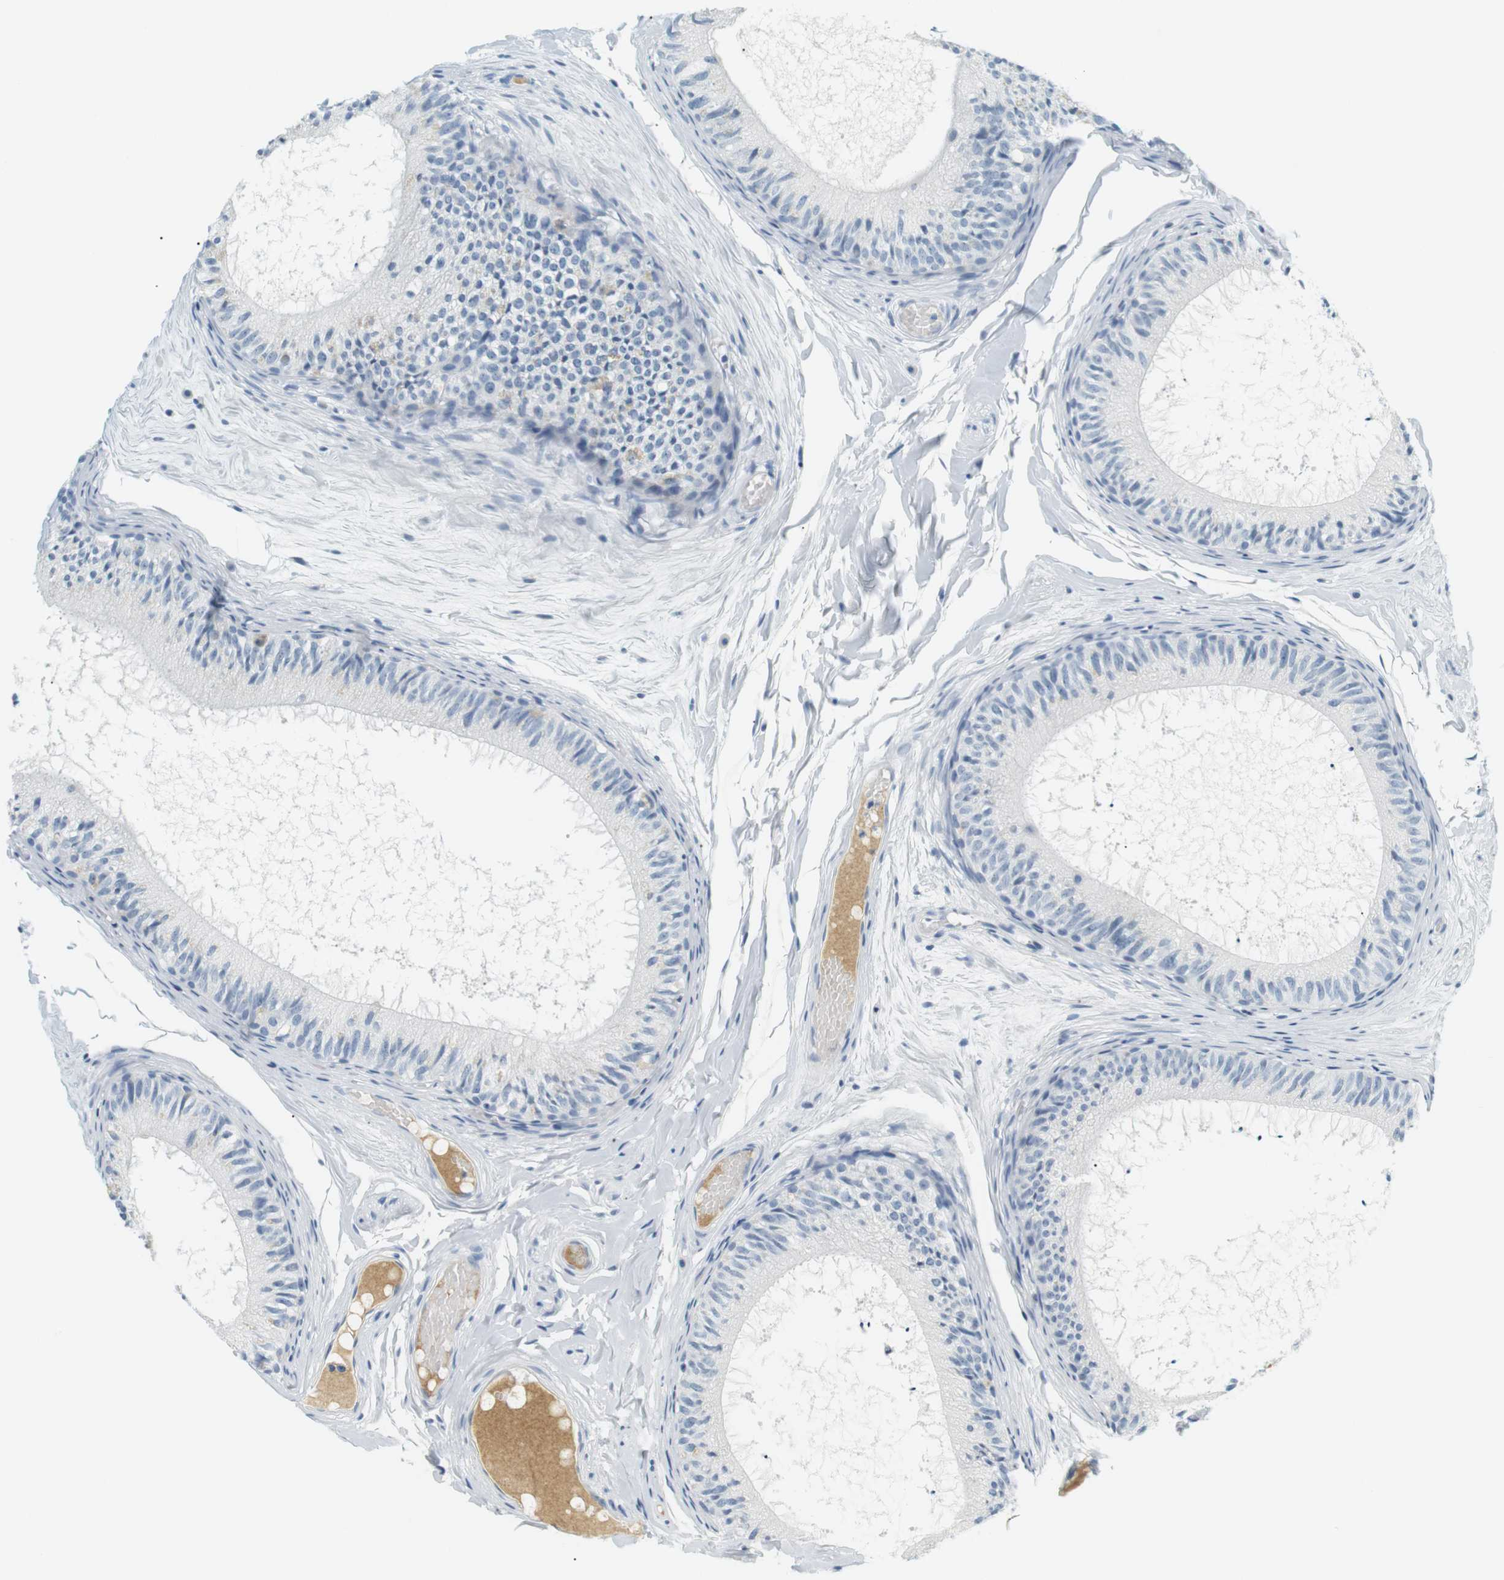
{"staining": {"intensity": "negative", "quantity": "none", "location": "none"}, "tissue": "epididymis", "cell_type": "Glandular cells", "image_type": "normal", "snomed": [{"axis": "morphology", "description": "Normal tissue, NOS"}, {"axis": "topography", "description": "Epididymis"}], "caption": "A high-resolution photomicrograph shows immunohistochemistry (IHC) staining of normal epididymis, which demonstrates no significant positivity in glandular cells.", "gene": "APOB", "patient": {"sex": "male", "age": 46}}